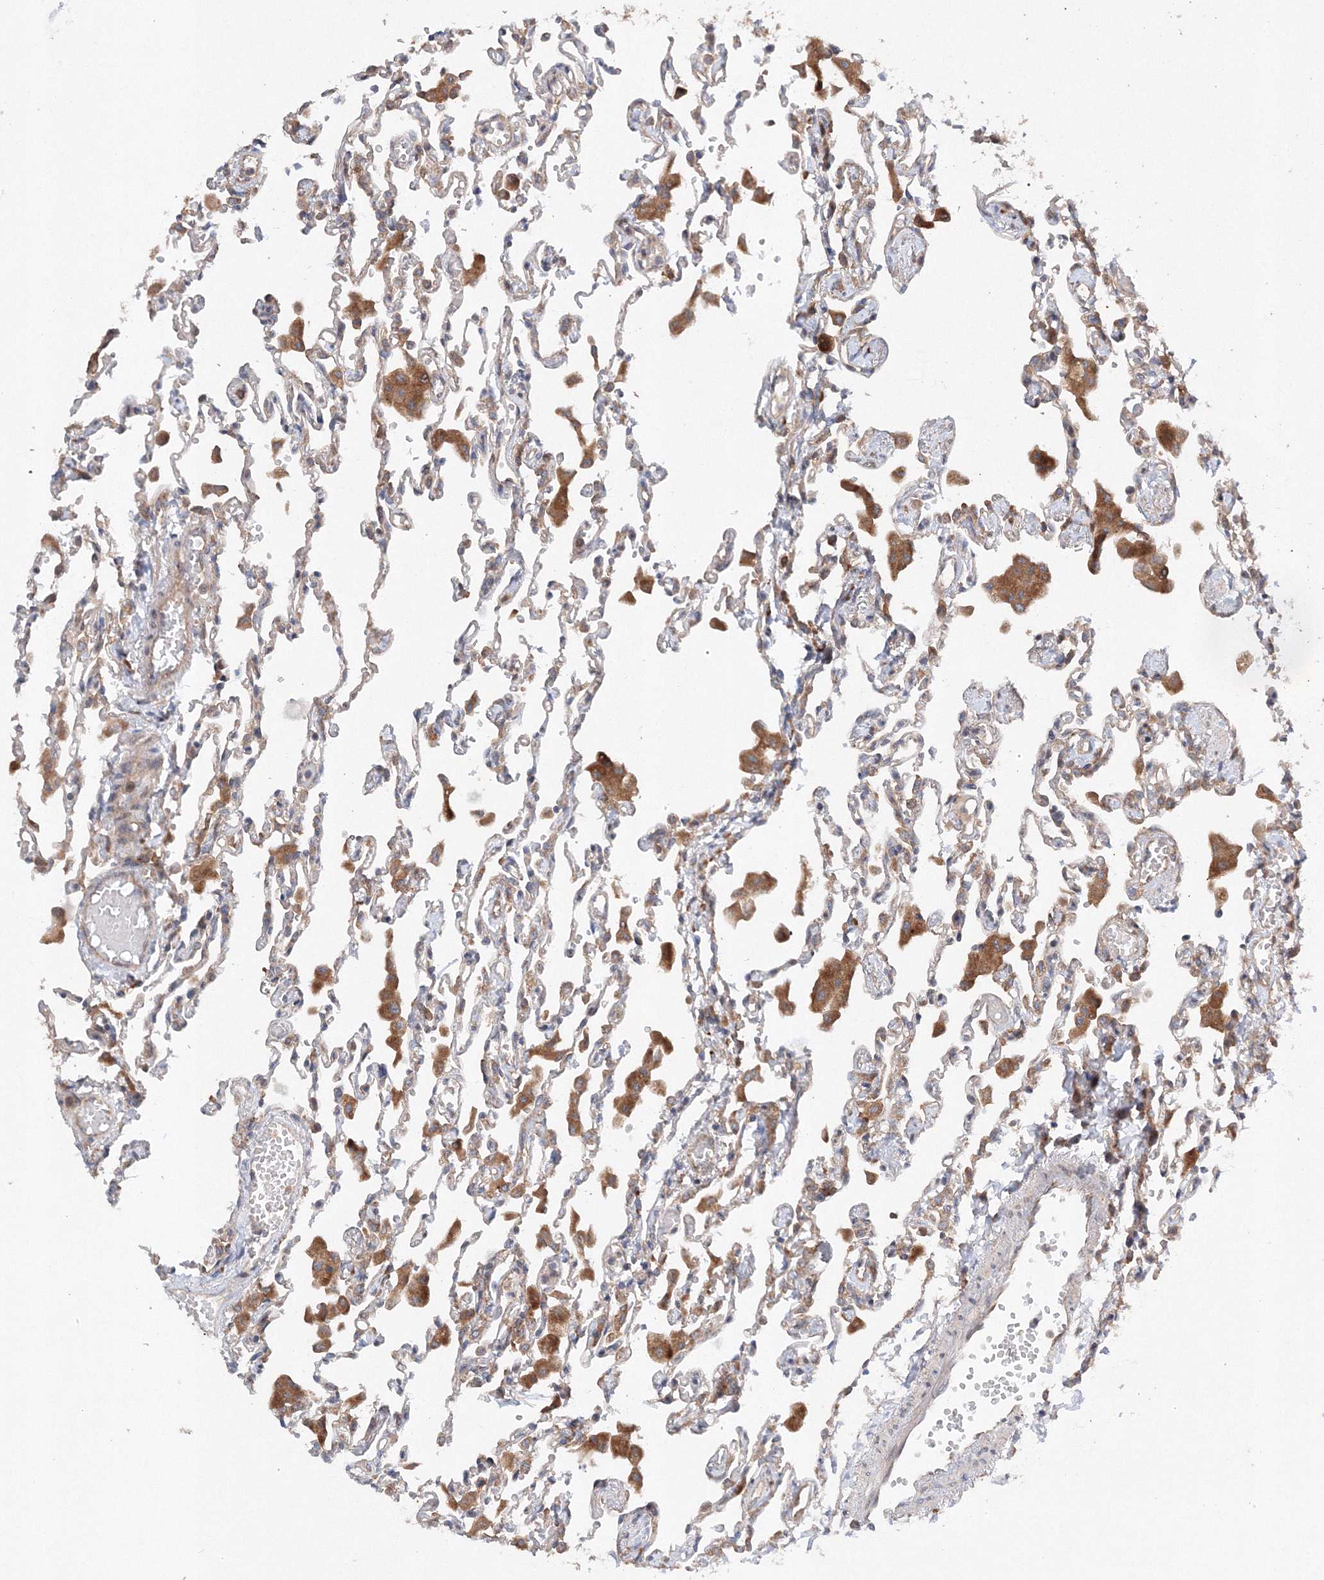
{"staining": {"intensity": "moderate", "quantity": "<25%", "location": "cytoplasmic/membranous"}, "tissue": "lung", "cell_type": "Alveolar cells", "image_type": "normal", "snomed": [{"axis": "morphology", "description": "Normal tissue, NOS"}, {"axis": "topography", "description": "Bronchus"}, {"axis": "topography", "description": "Lung"}], "caption": "Protein staining of unremarkable lung displays moderate cytoplasmic/membranous expression in about <25% of alveolar cells. The protein is shown in brown color, while the nuclei are stained blue.", "gene": "SLC36A1", "patient": {"sex": "female", "age": 49}}